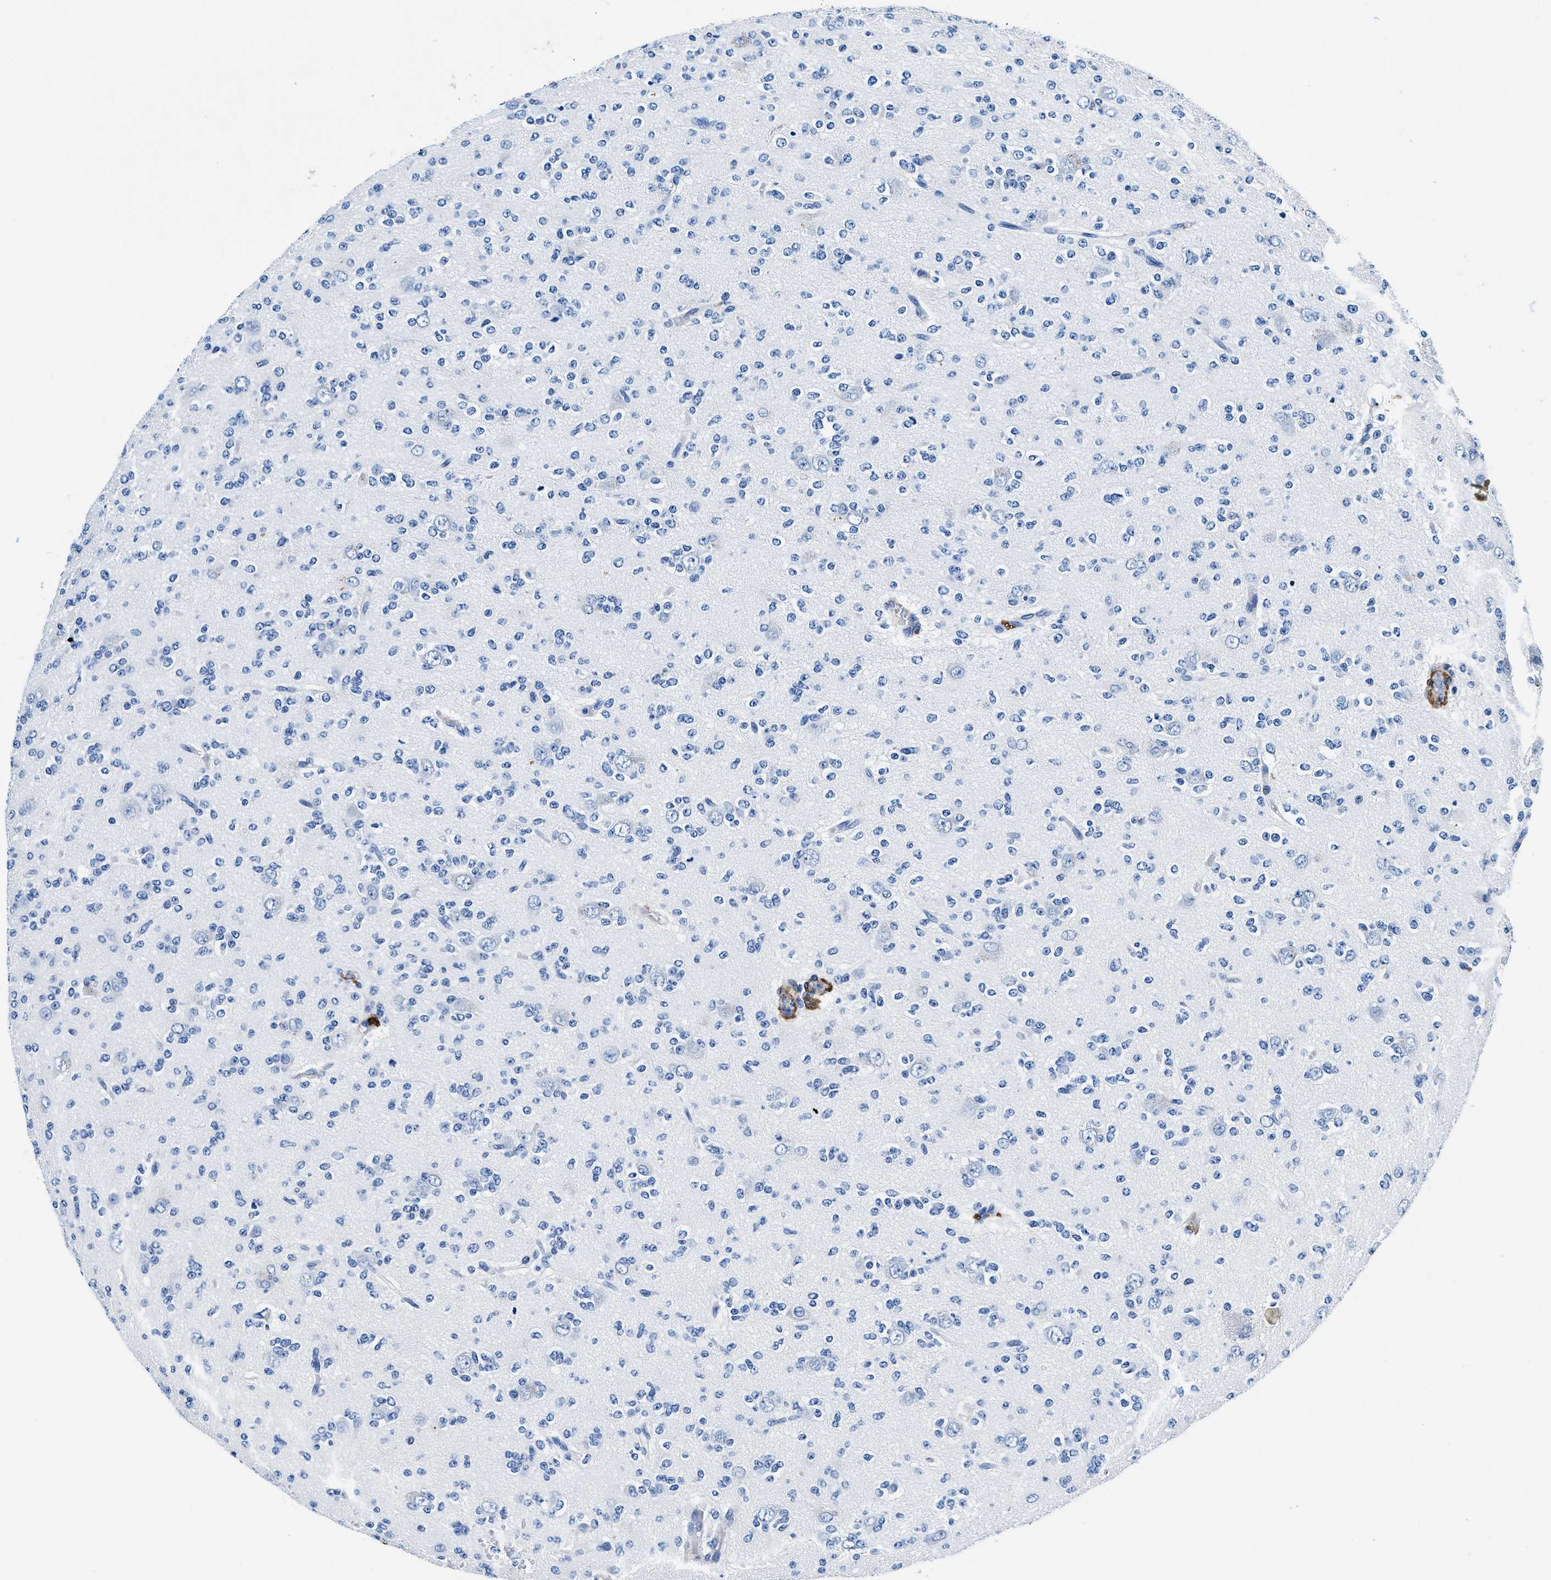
{"staining": {"intensity": "negative", "quantity": "none", "location": "none"}, "tissue": "glioma", "cell_type": "Tumor cells", "image_type": "cancer", "snomed": [{"axis": "morphology", "description": "Glioma, malignant, Low grade"}, {"axis": "topography", "description": "Brain"}], "caption": "Immunohistochemistry (IHC) image of neoplastic tissue: glioma stained with DAB demonstrates no significant protein staining in tumor cells.", "gene": "TEX261", "patient": {"sex": "male", "age": 38}}